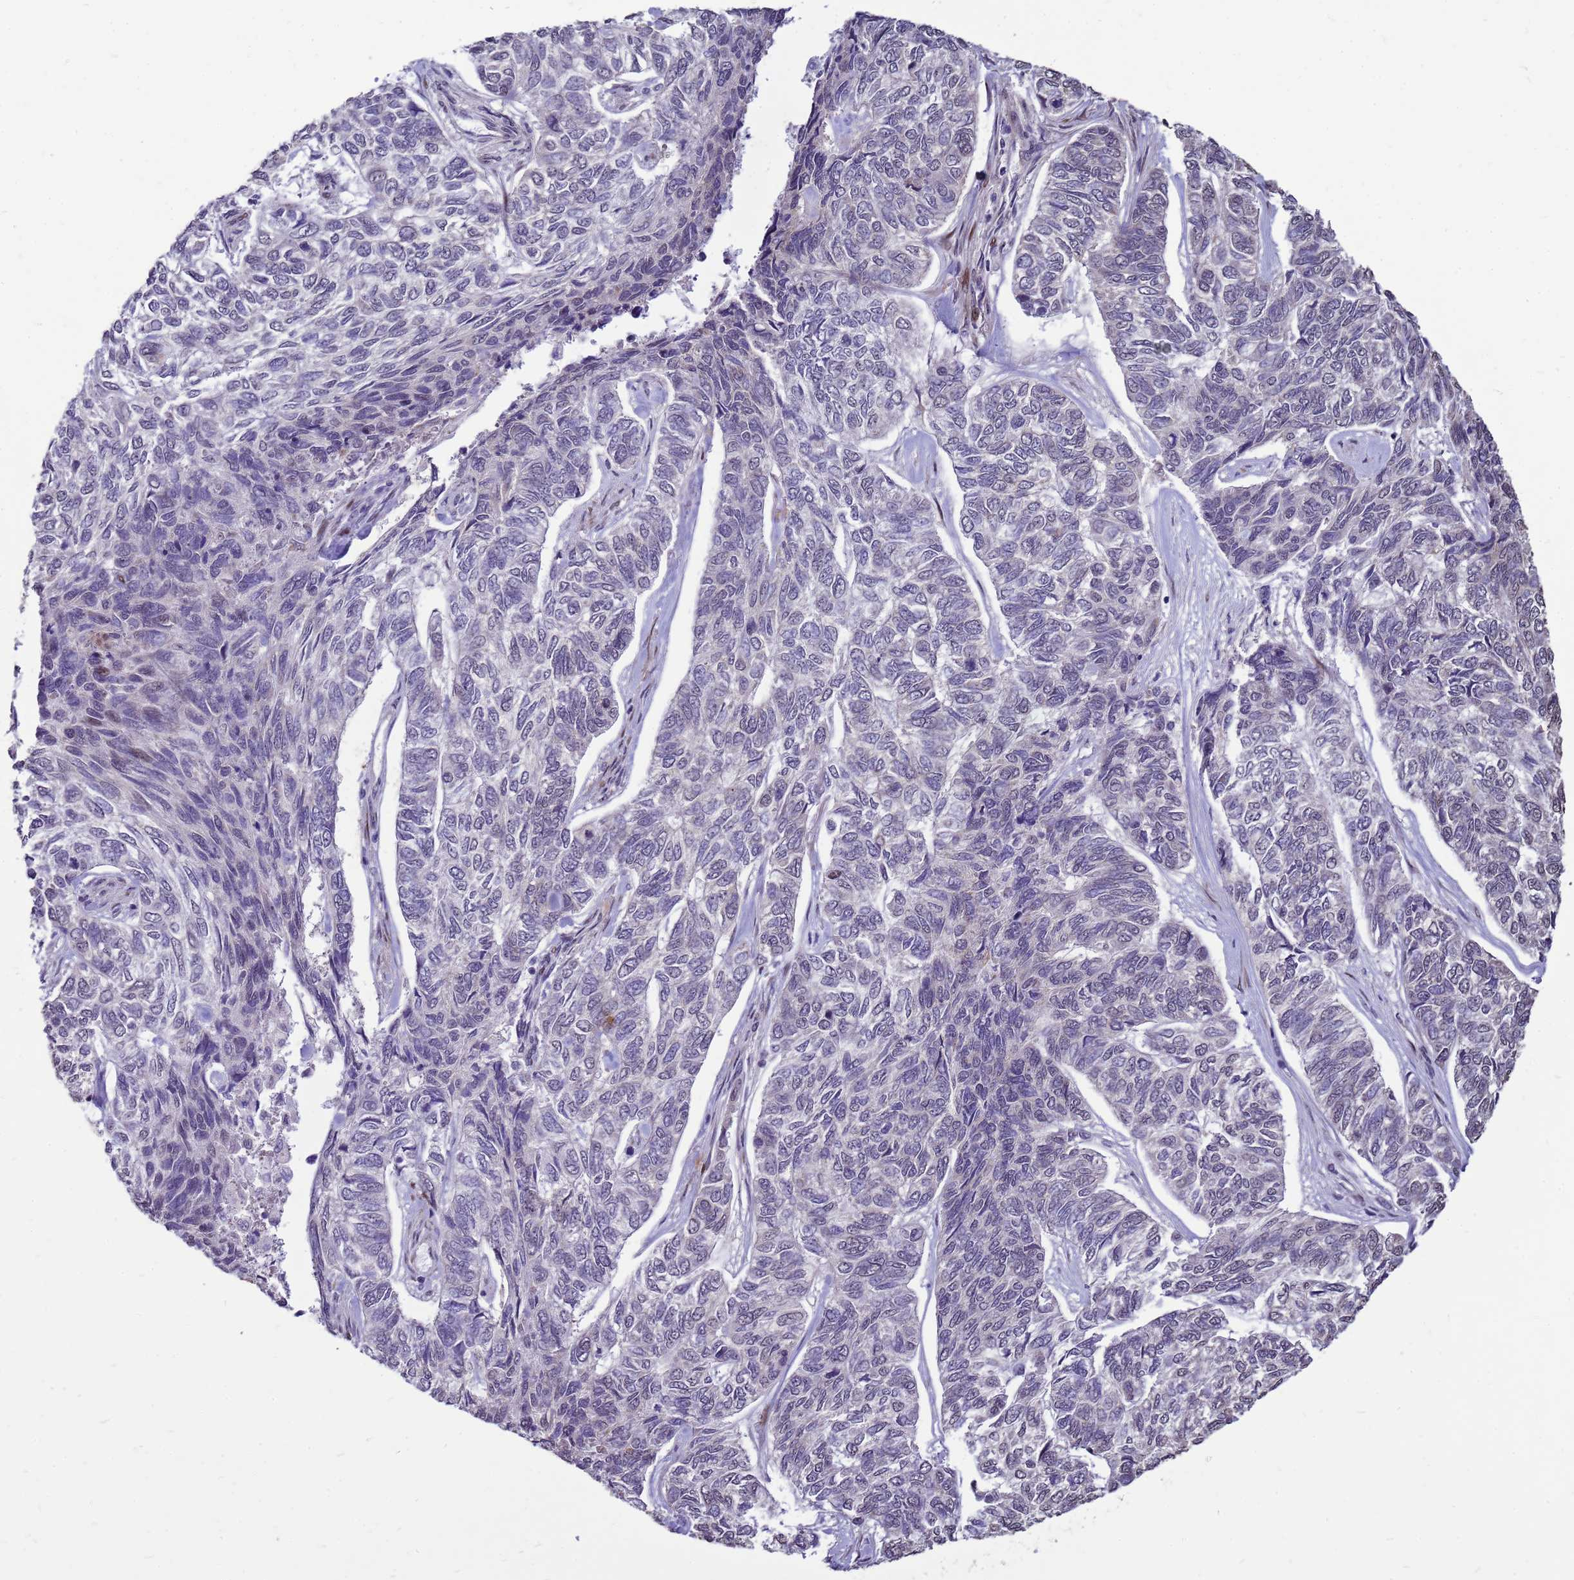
{"staining": {"intensity": "negative", "quantity": "none", "location": "none"}, "tissue": "skin cancer", "cell_type": "Tumor cells", "image_type": "cancer", "snomed": [{"axis": "morphology", "description": "Basal cell carcinoma"}, {"axis": "topography", "description": "Skin"}], "caption": "An image of skin cancer (basal cell carcinoma) stained for a protein reveals no brown staining in tumor cells. Nuclei are stained in blue.", "gene": "RSPO1", "patient": {"sex": "female", "age": 65}}